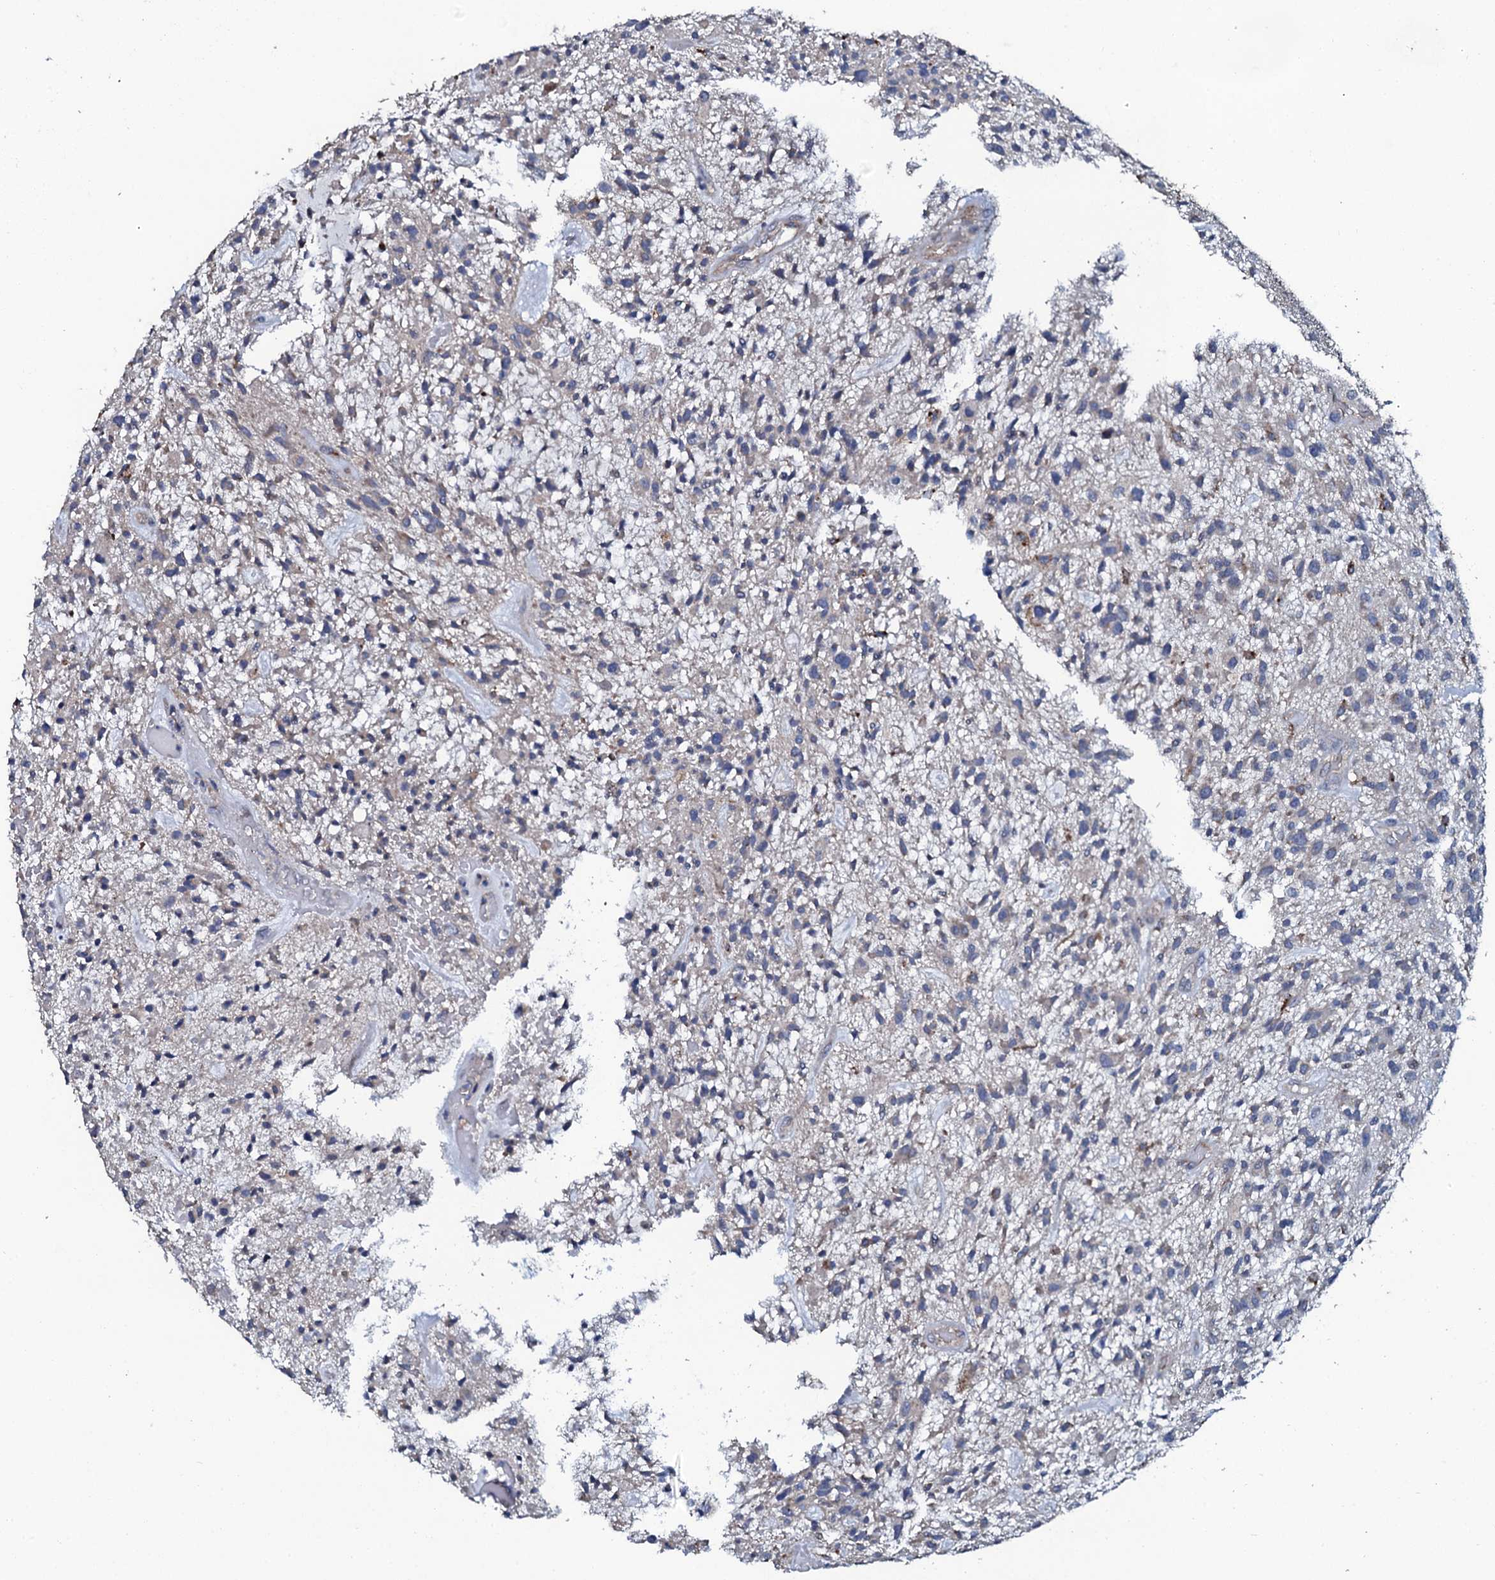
{"staining": {"intensity": "negative", "quantity": "none", "location": "none"}, "tissue": "glioma", "cell_type": "Tumor cells", "image_type": "cancer", "snomed": [{"axis": "morphology", "description": "Glioma, malignant, High grade"}, {"axis": "topography", "description": "Brain"}], "caption": "This is a histopathology image of immunohistochemistry staining of glioma, which shows no staining in tumor cells.", "gene": "GLCE", "patient": {"sex": "male", "age": 47}}